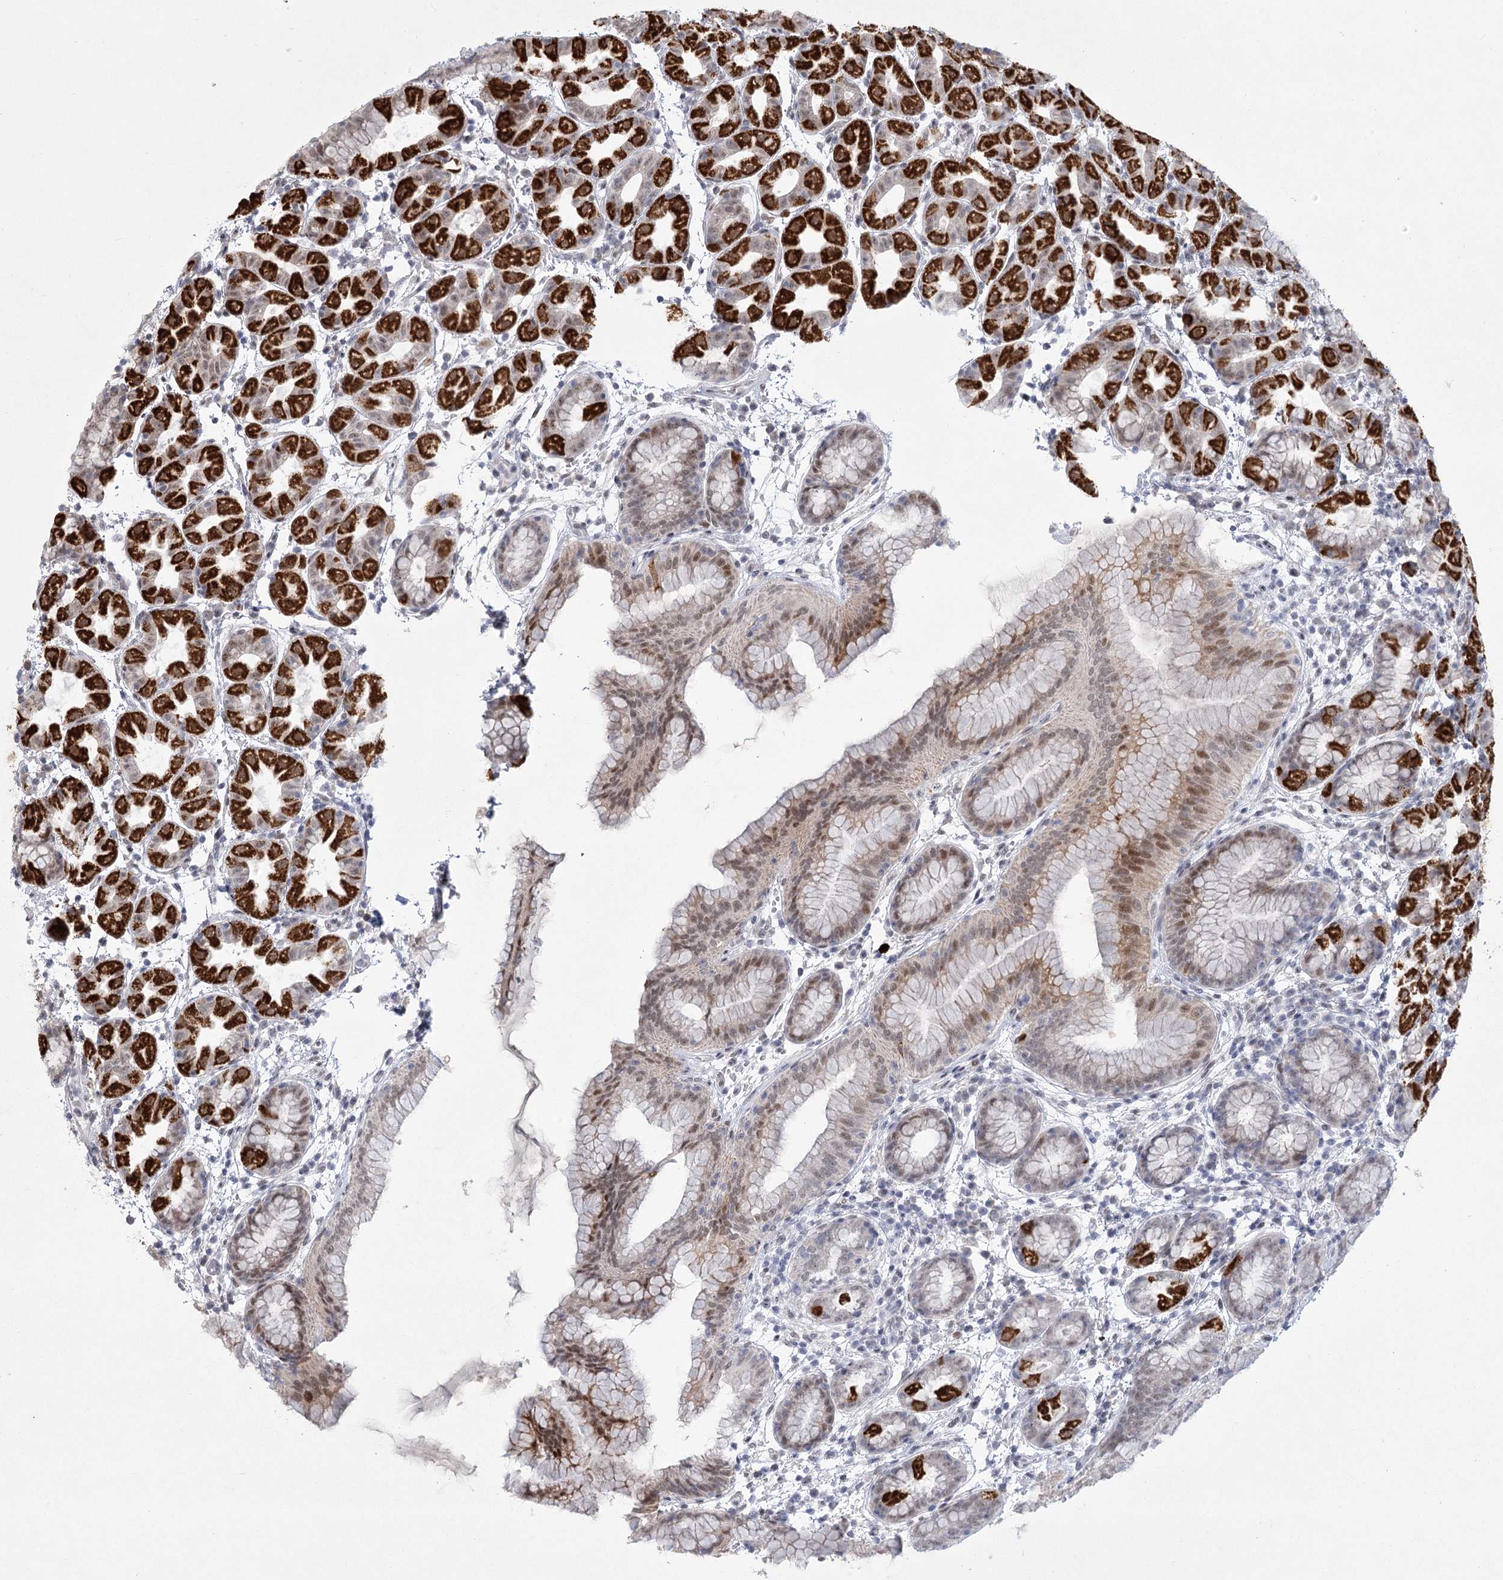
{"staining": {"intensity": "strong", "quantity": "25%-75%", "location": "cytoplasmic/membranous"}, "tissue": "stomach", "cell_type": "Glandular cells", "image_type": "normal", "snomed": [{"axis": "morphology", "description": "Normal tissue, NOS"}, {"axis": "topography", "description": "Stomach"}], "caption": "Glandular cells display high levels of strong cytoplasmic/membranous positivity in about 25%-75% of cells in normal stomach.", "gene": "CIB4", "patient": {"sex": "female", "age": 79}}